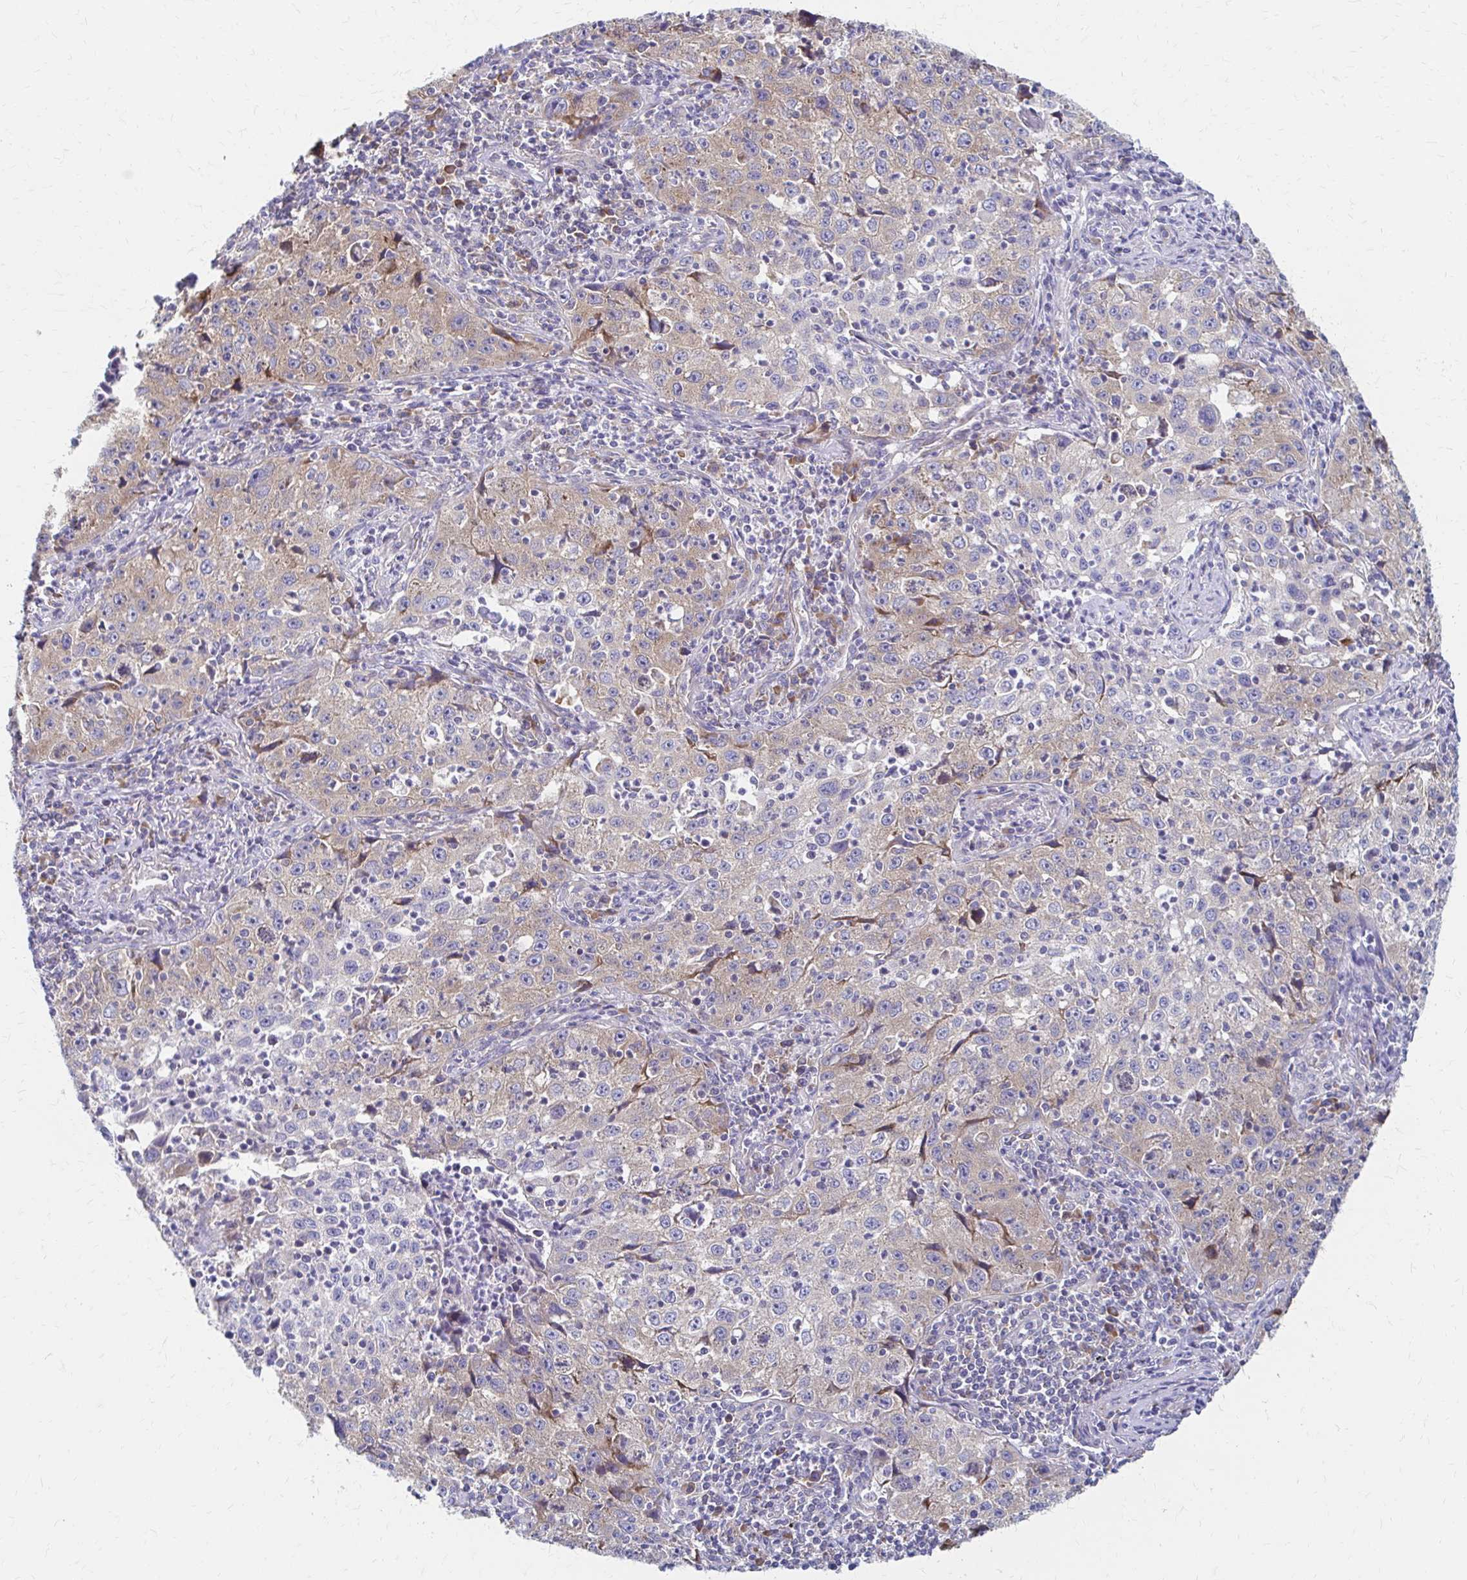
{"staining": {"intensity": "weak", "quantity": ">75%", "location": "cytoplasmic/membranous"}, "tissue": "lung cancer", "cell_type": "Tumor cells", "image_type": "cancer", "snomed": [{"axis": "morphology", "description": "Squamous cell carcinoma, NOS"}, {"axis": "topography", "description": "Lung"}], "caption": "Human squamous cell carcinoma (lung) stained for a protein (brown) shows weak cytoplasmic/membranous positive expression in about >75% of tumor cells.", "gene": "RPL27A", "patient": {"sex": "male", "age": 71}}